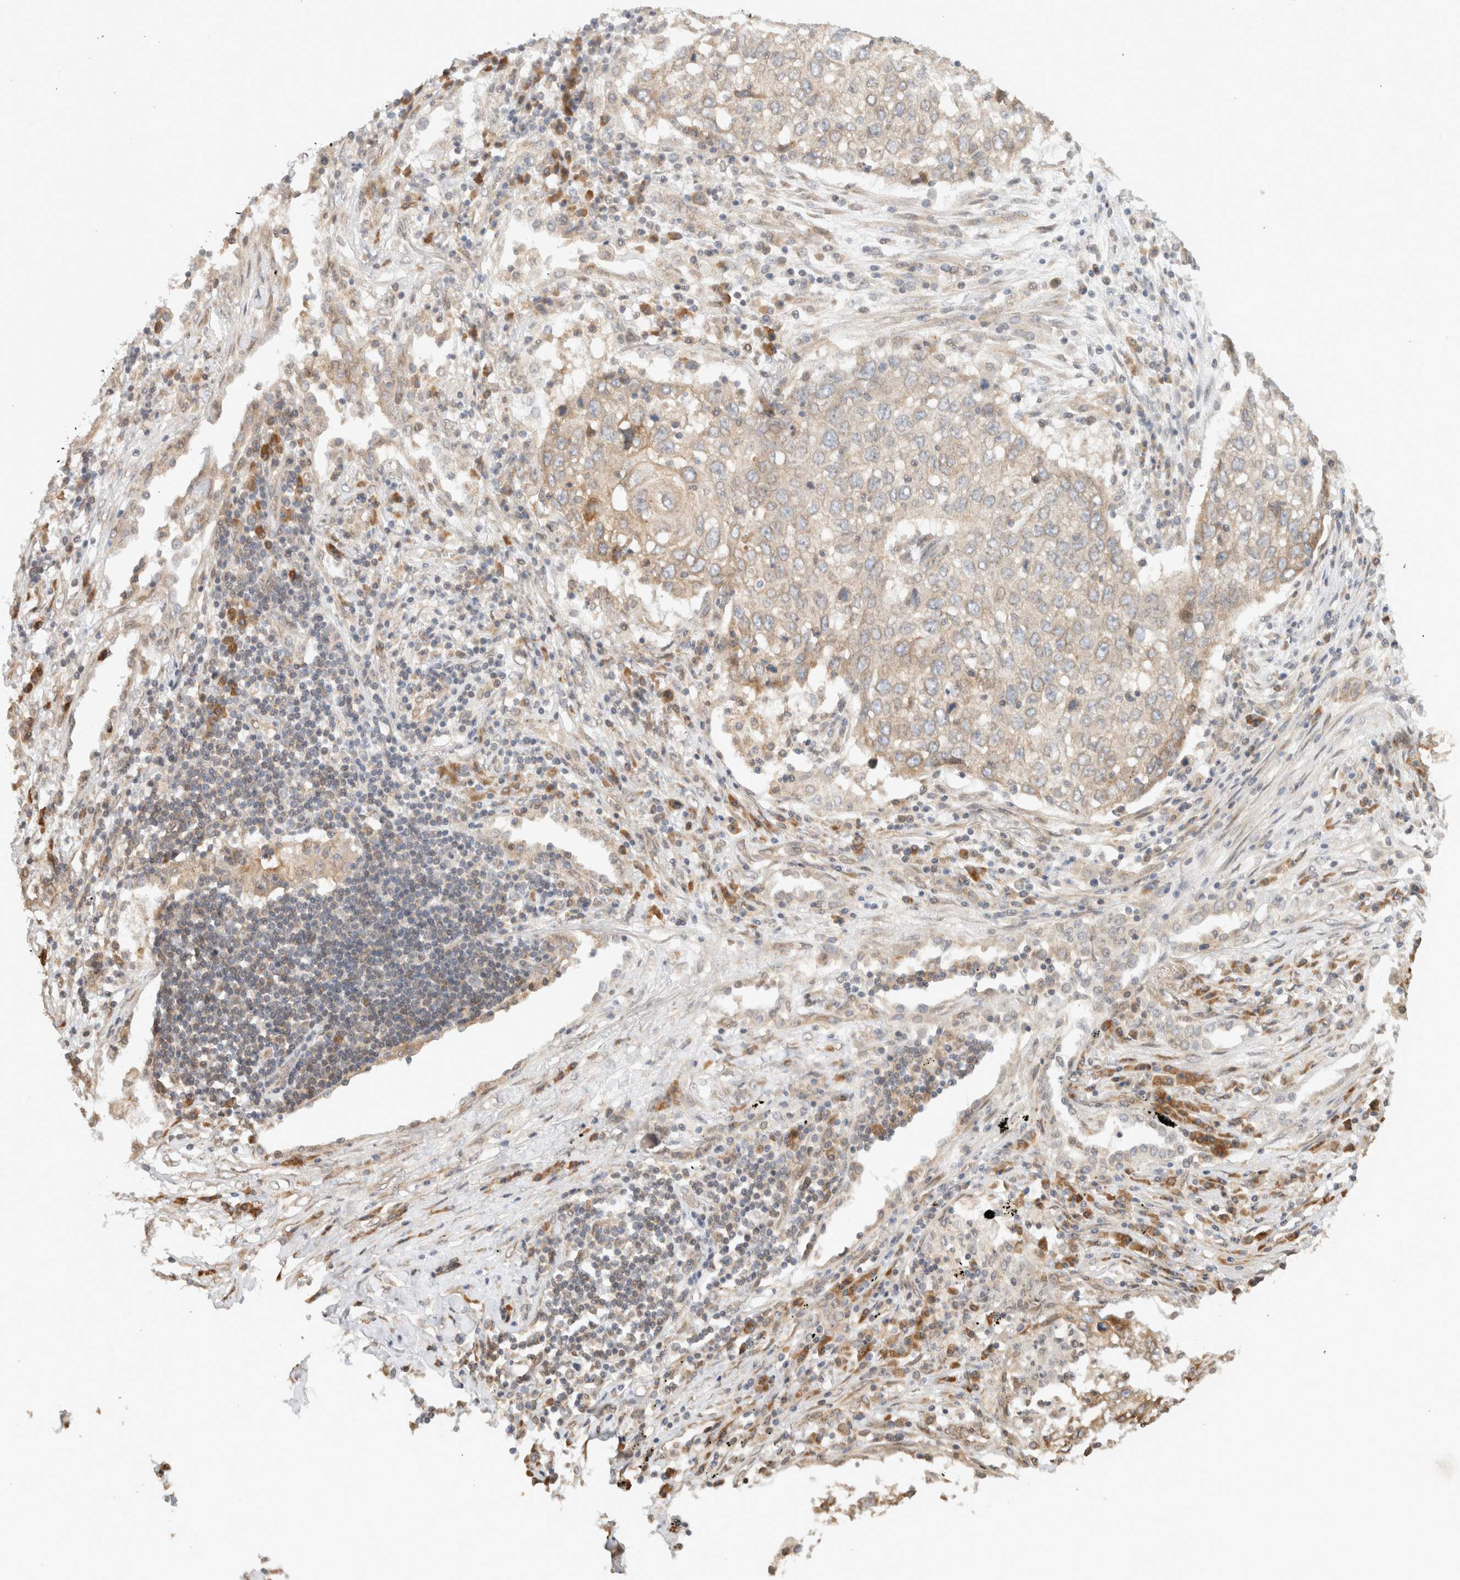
{"staining": {"intensity": "negative", "quantity": "none", "location": "none"}, "tissue": "lung cancer", "cell_type": "Tumor cells", "image_type": "cancer", "snomed": [{"axis": "morphology", "description": "Squamous cell carcinoma, NOS"}, {"axis": "topography", "description": "Lung"}], "caption": "A photomicrograph of squamous cell carcinoma (lung) stained for a protein reveals no brown staining in tumor cells.", "gene": "ARFGEF2", "patient": {"sex": "female", "age": 63}}